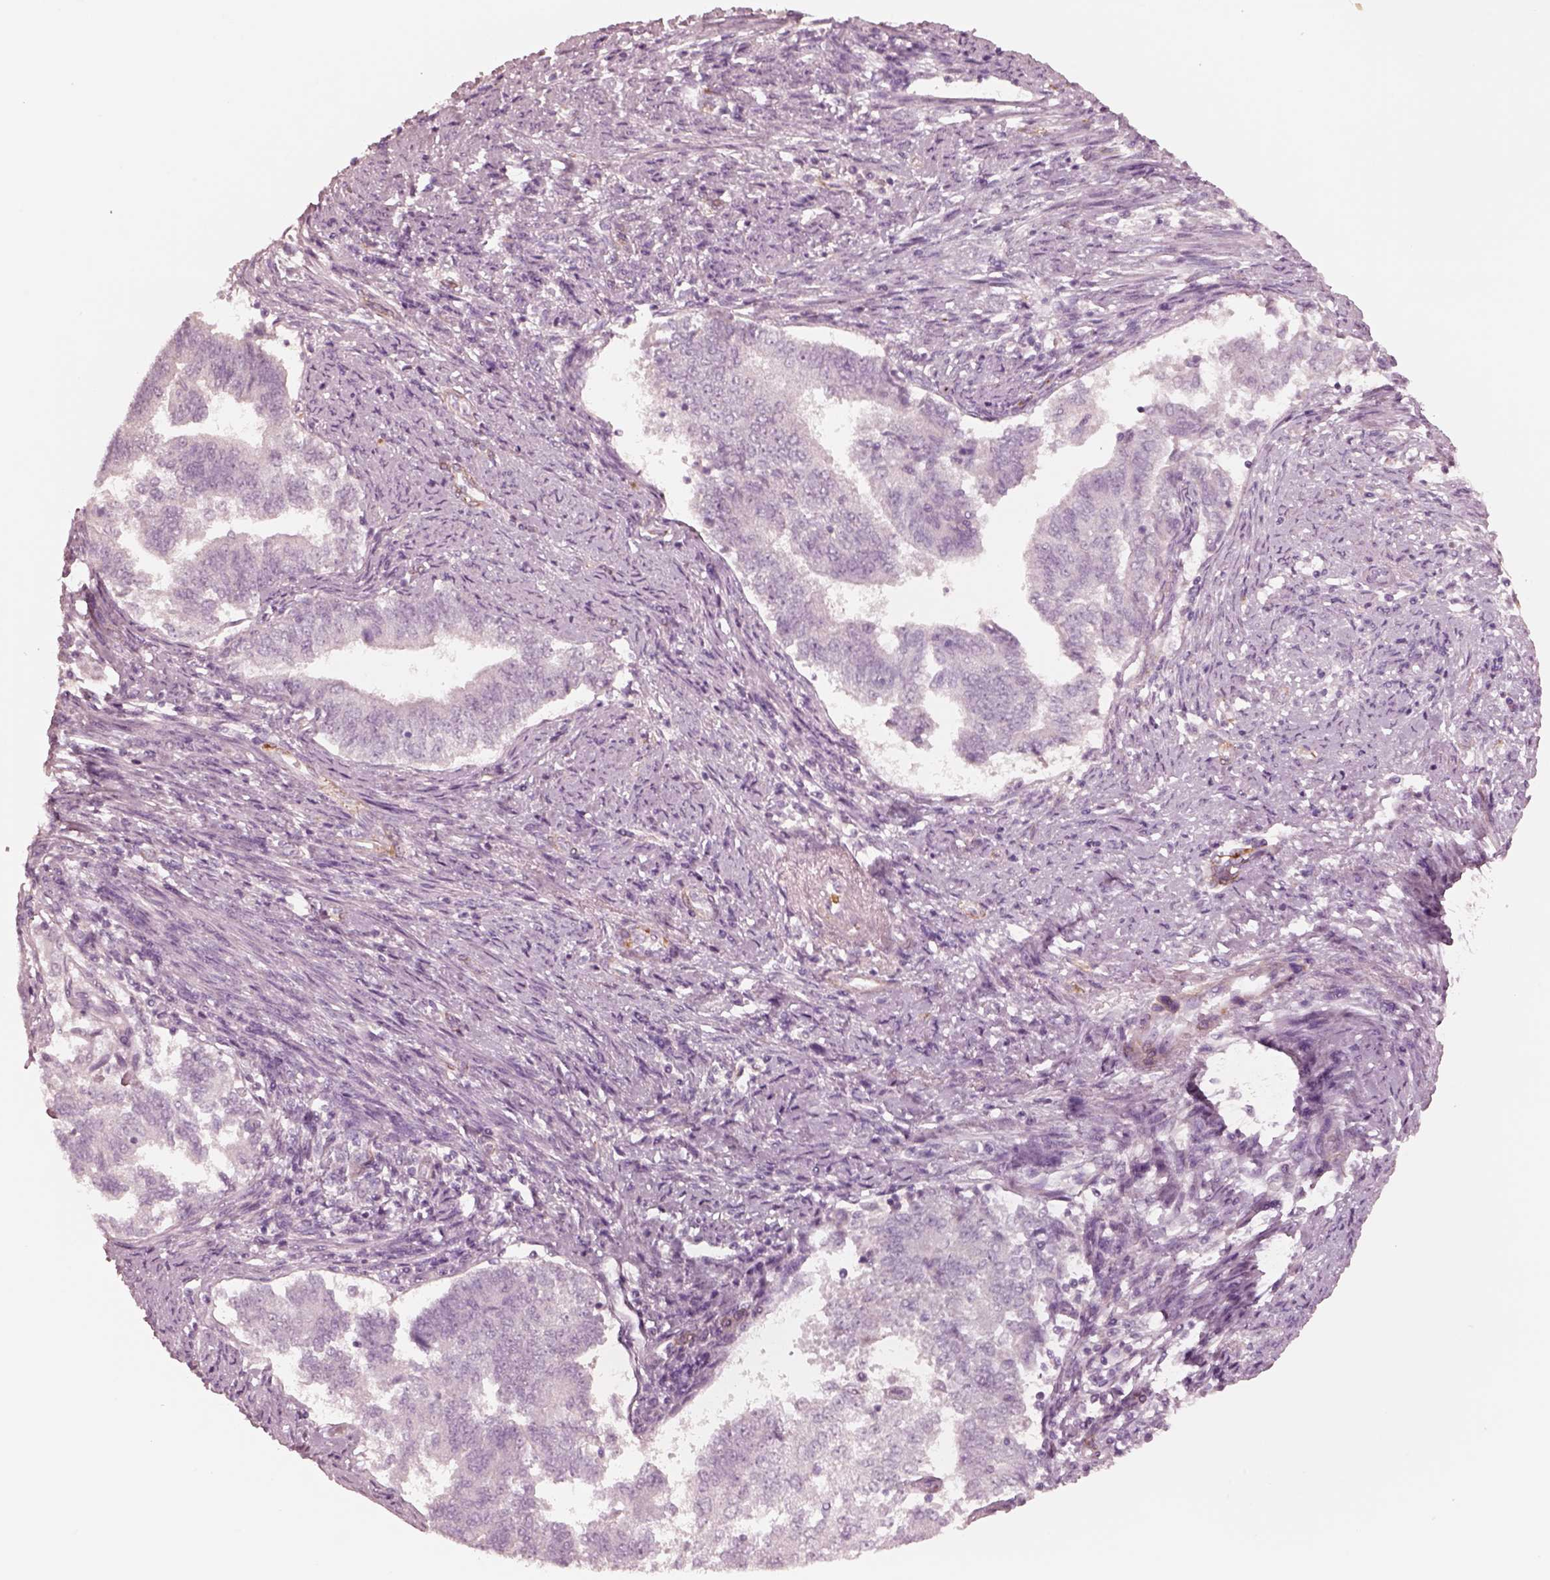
{"staining": {"intensity": "negative", "quantity": "none", "location": "none"}, "tissue": "endometrial cancer", "cell_type": "Tumor cells", "image_type": "cancer", "snomed": [{"axis": "morphology", "description": "Adenocarcinoma, NOS"}, {"axis": "topography", "description": "Endometrium"}], "caption": "Tumor cells are negative for protein expression in human endometrial cancer (adenocarcinoma).", "gene": "DNAAF9", "patient": {"sex": "female", "age": 65}}